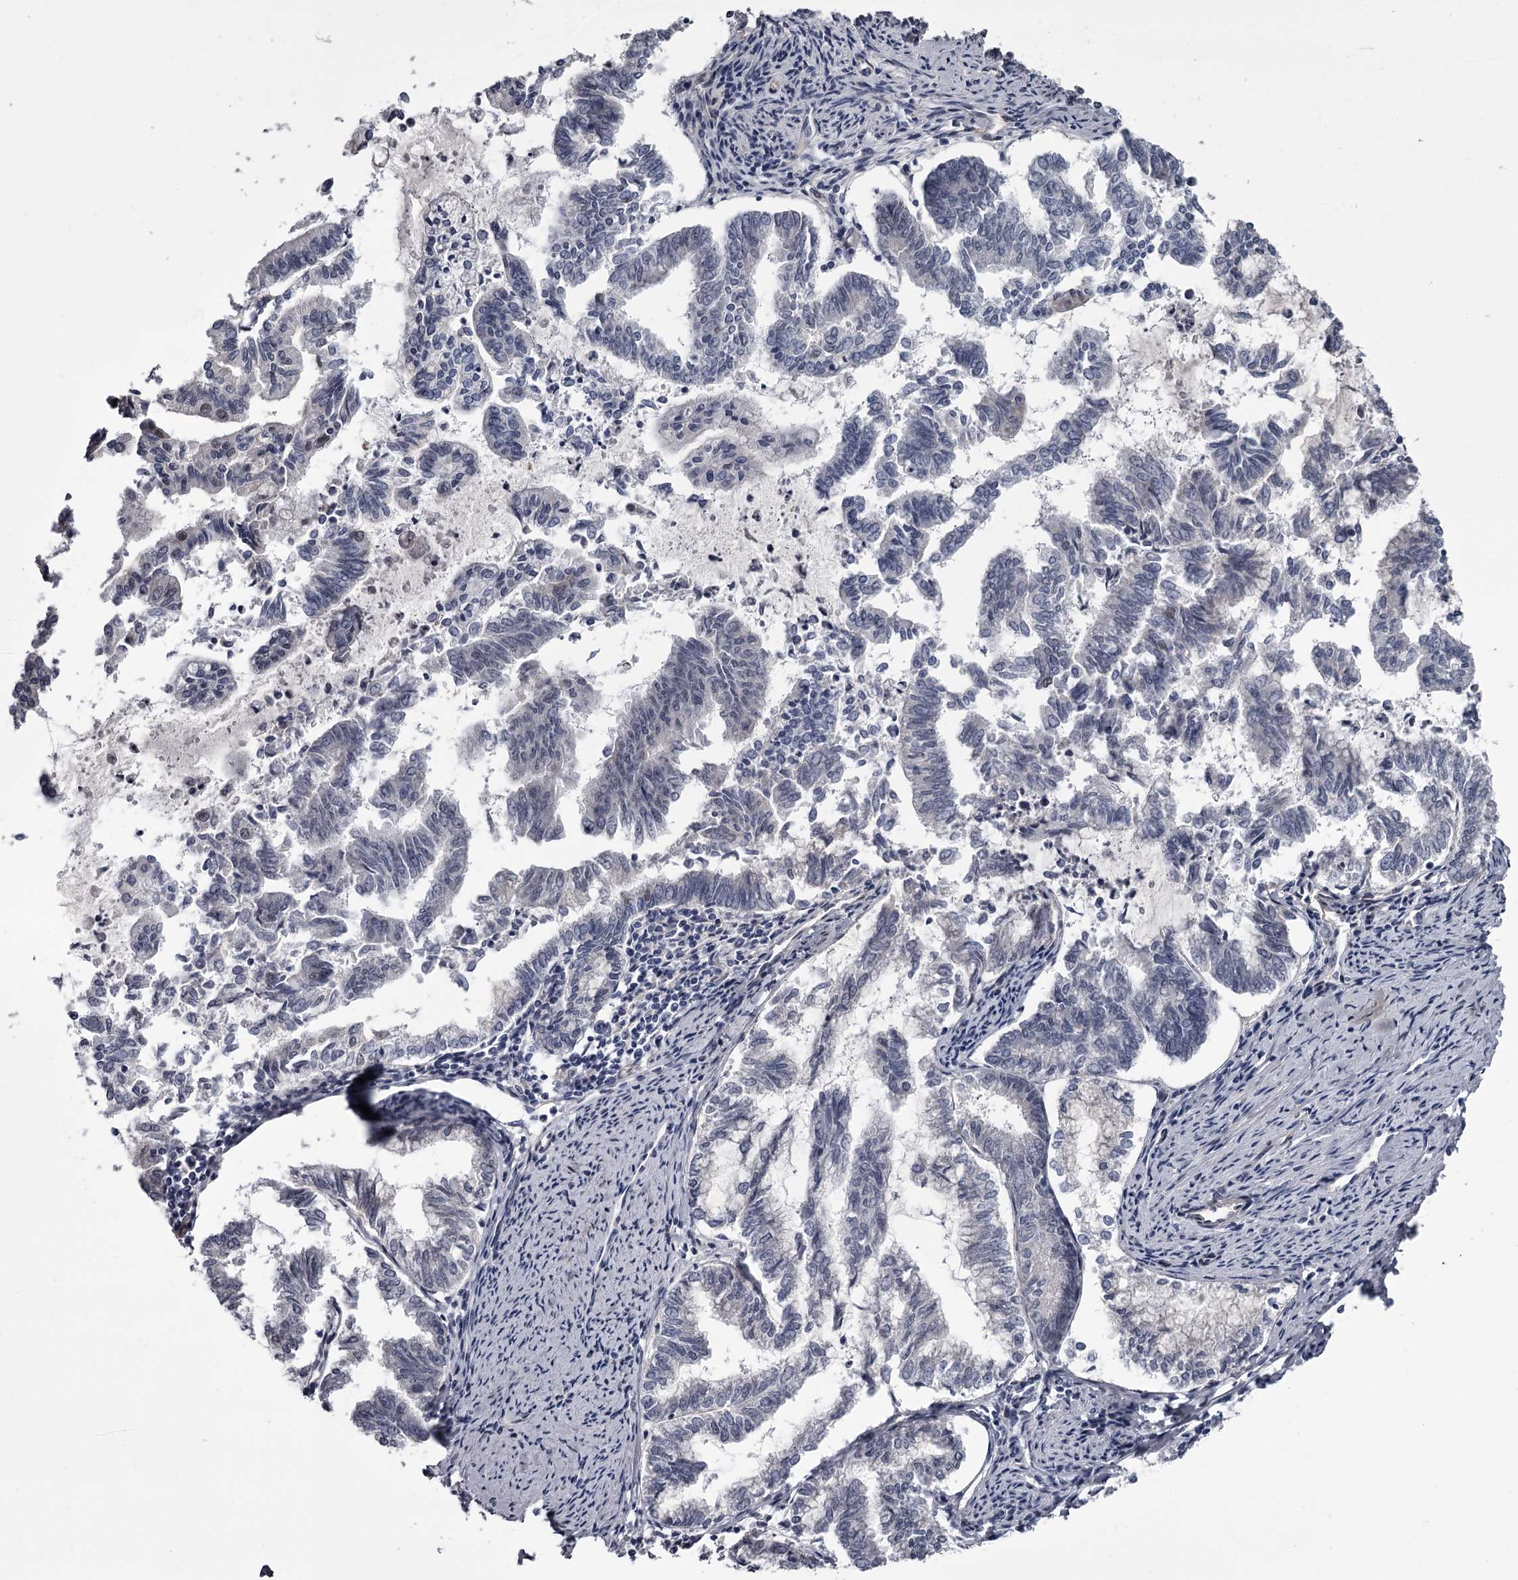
{"staining": {"intensity": "moderate", "quantity": "<25%", "location": "nuclear"}, "tissue": "endometrial cancer", "cell_type": "Tumor cells", "image_type": "cancer", "snomed": [{"axis": "morphology", "description": "Adenocarcinoma, NOS"}, {"axis": "topography", "description": "Endometrium"}], "caption": "Protein expression analysis of human endometrial cancer reveals moderate nuclear staining in about <25% of tumor cells.", "gene": "PRPF40B", "patient": {"sex": "female", "age": 79}}